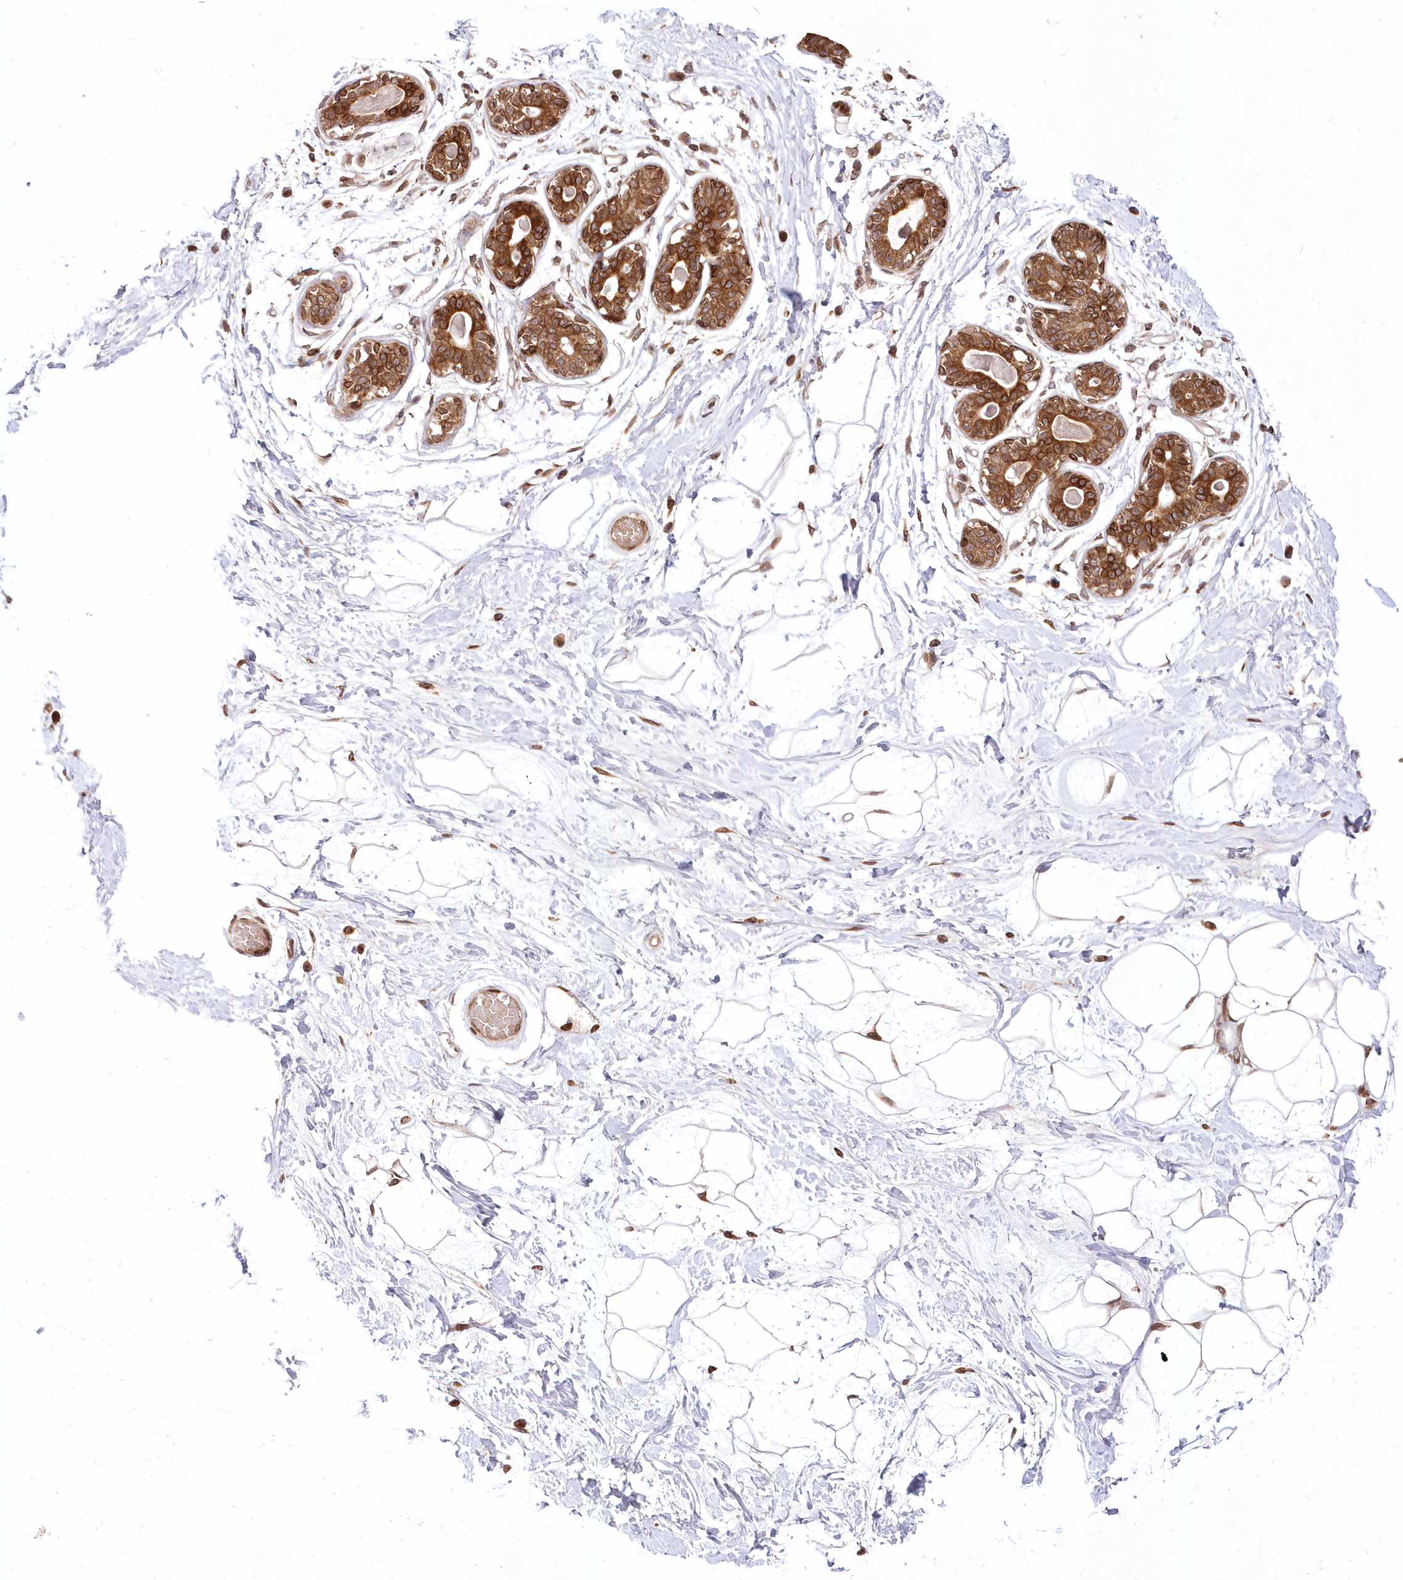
{"staining": {"intensity": "negative", "quantity": "none", "location": "none"}, "tissue": "breast", "cell_type": "Adipocytes", "image_type": "normal", "snomed": [{"axis": "morphology", "description": "Normal tissue, NOS"}, {"axis": "topography", "description": "Breast"}], "caption": "Immunohistochemistry (IHC) image of unremarkable breast stained for a protein (brown), which shows no expression in adipocytes. (DAB (3,3'-diaminobenzidine) immunohistochemistry with hematoxylin counter stain).", "gene": "DNAJC27", "patient": {"sex": "female", "age": 45}}